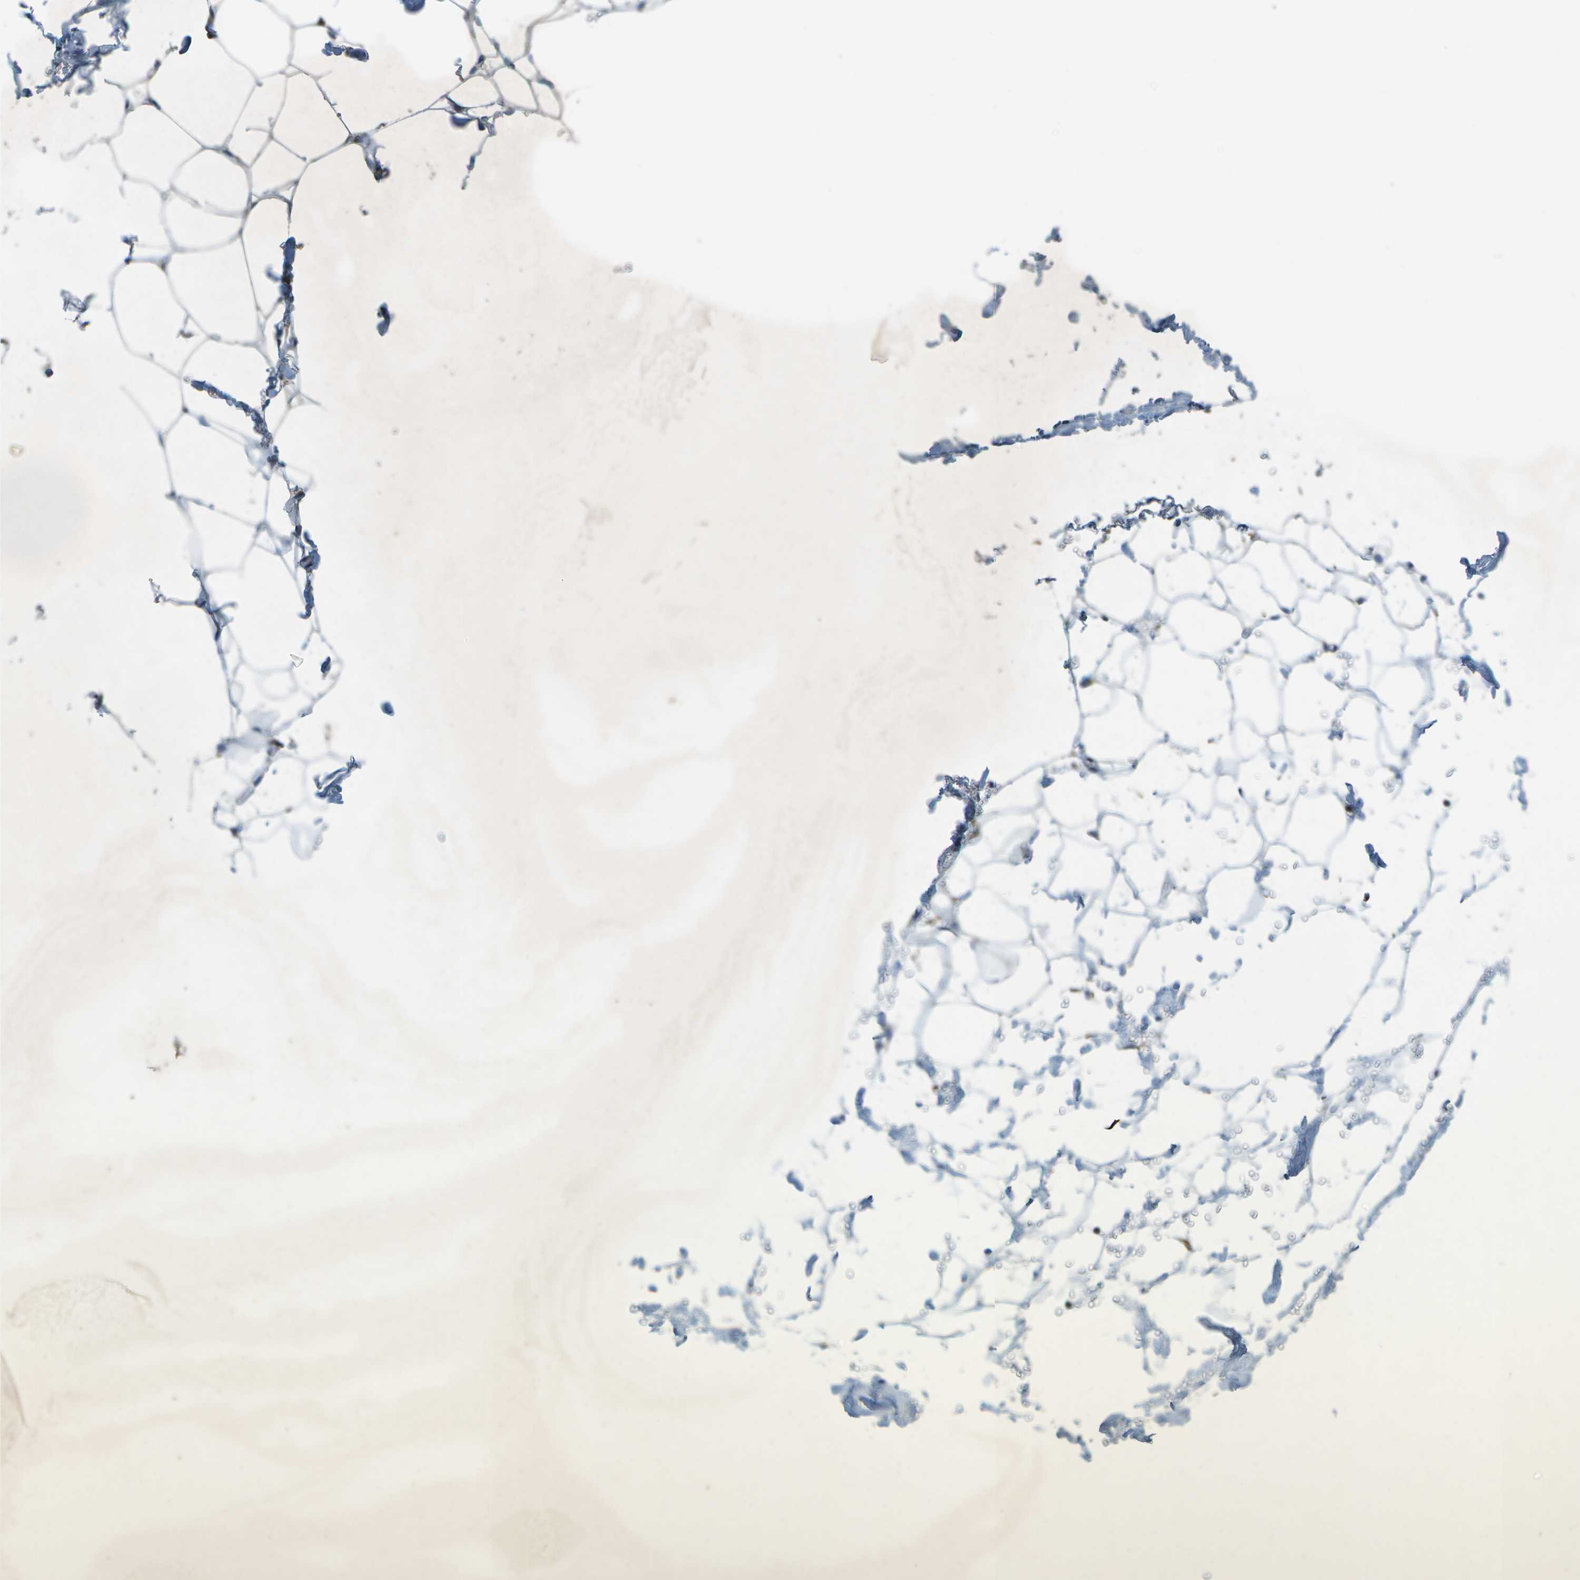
{"staining": {"intensity": "moderate", "quantity": ">75%", "location": "cytoplasmic/membranous"}, "tissue": "adipose tissue", "cell_type": "Adipocytes", "image_type": "normal", "snomed": [{"axis": "morphology", "description": "Normal tissue, NOS"}, {"axis": "topography", "description": "Breast"}, {"axis": "topography", "description": "Adipose tissue"}], "caption": "An immunohistochemistry photomicrograph of normal tissue is shown. Protein staining in brown shows moderate cytoplasmic/membranous positivity in adipose tissue within adipocytes.", "gene": "PDIA4", "patient": {"sex": "female", "age": 25}}